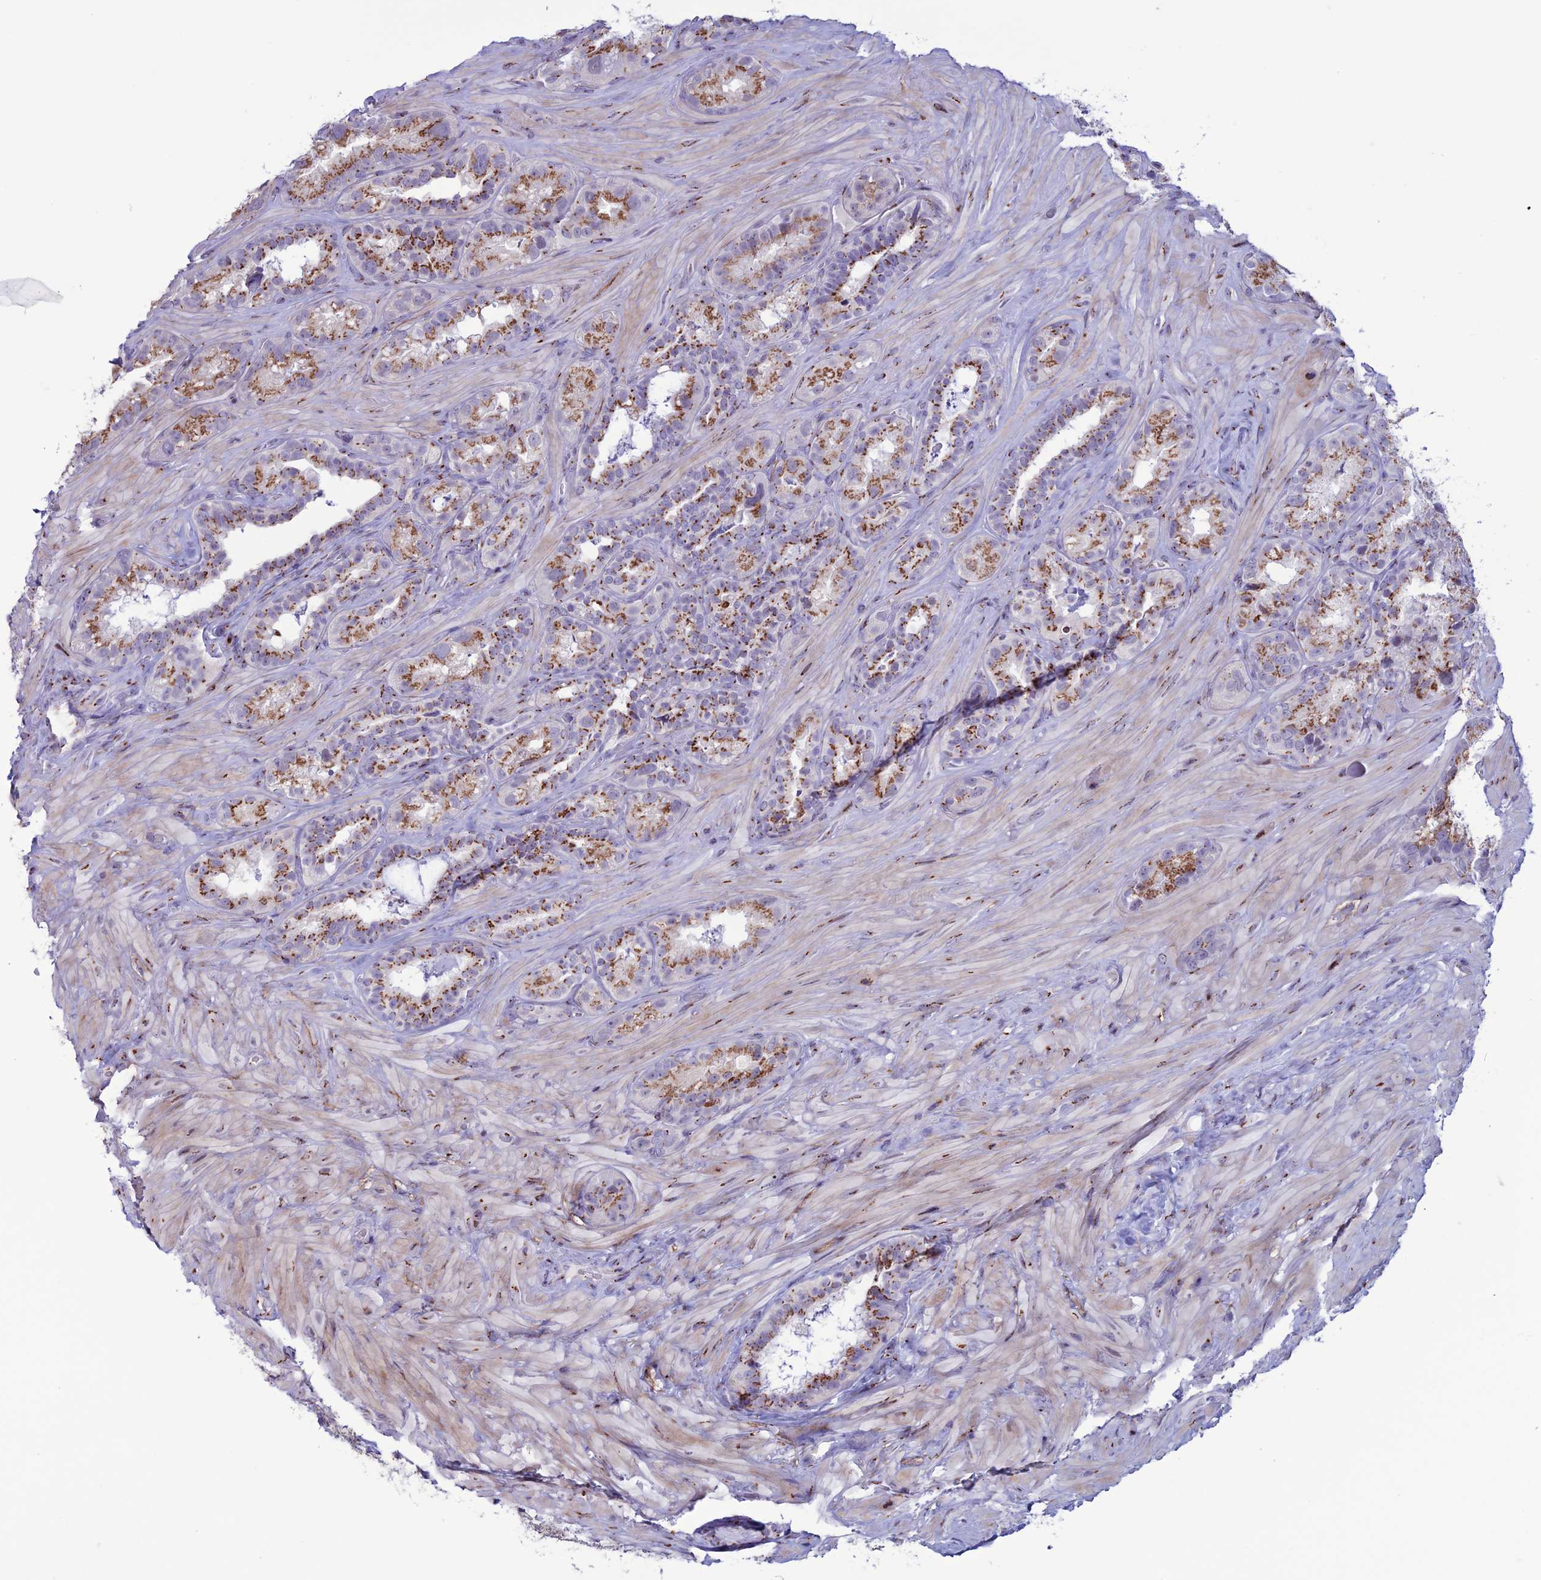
{"staining": {"intensity": "strong", "quantity": ">75%", "location": "cytoplasmic/membranous"}, "tissue": "seminal vesicle", "cell_type": "Glandular cells", "image_type": "normal", "snomed": [{"axis": "morphology", "description": "Normal tissue, NOS"}, {"axis": "topography", "description": "Seminal veicle"}, {"axis": "topography", "description": "Peripheral nerve tissue"}], "caption": "Seminal vesicle stained for a protein exhibits strong cytoplasmic/membranous positivity in glandular cells. The staining was performed using DAB (3,3'-diaminobenzidine) to visualize the protein expression in brown, while the nuclei were stained in blue with hematoxylin (Magnification: 20x).", "gene": "PLEKHA4", "patient": {"sex": "male", "age": 67}}